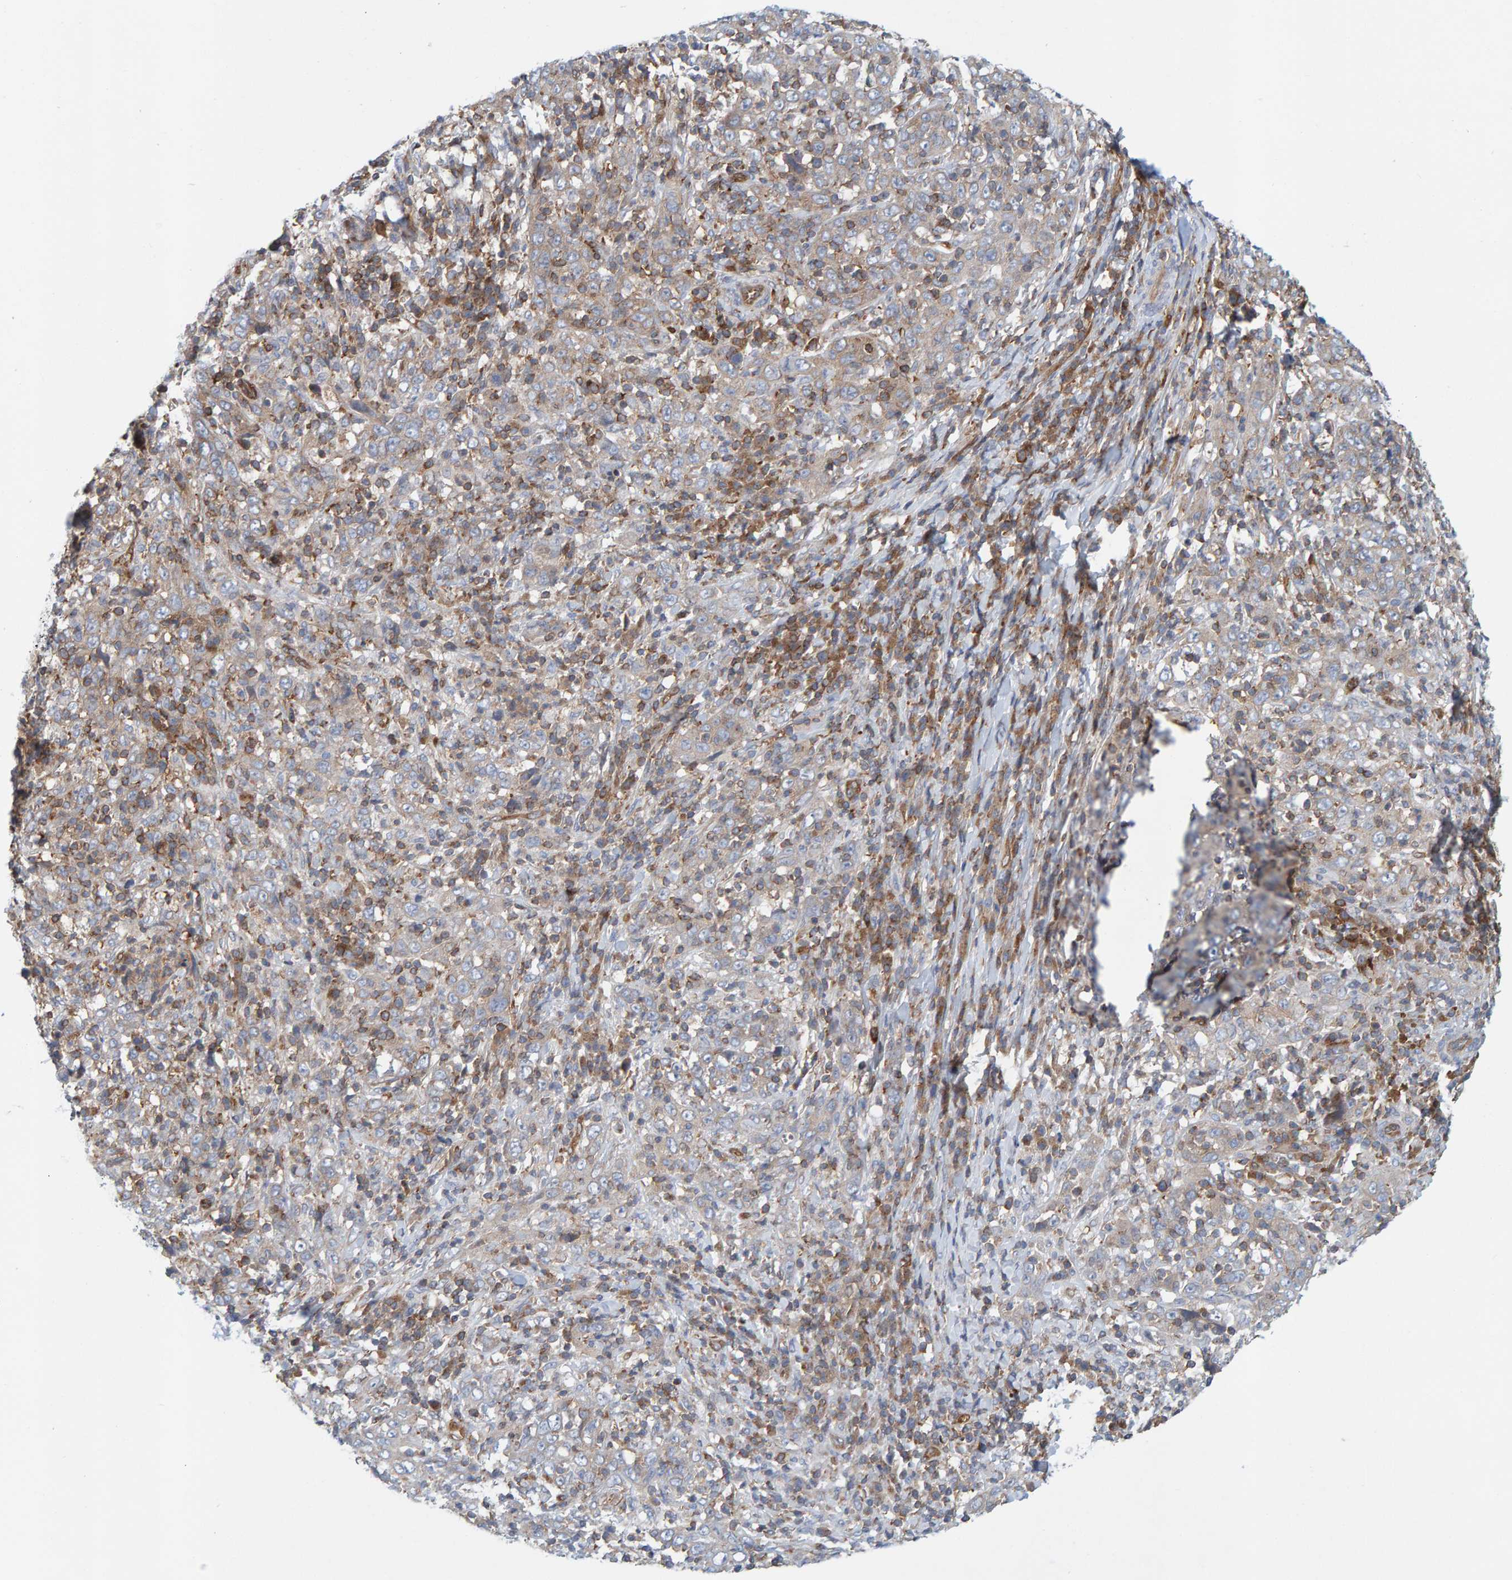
{"staining": {"intensity": "weak", "quantity": ">75%", "location": "cytoplasmic/membranous"}, "tissue": "cervical cancer", "cell_type": "Tumor cells", "image_type": "cancer", "snomed": [{"axis": "morphology", "description": "Squamous cell carcinoma, NOS"}, {"axis": "topography", "description": "Cervix"}], "caption": "Immunohistochemistry of cervical cancer (squamous cell carcinoma) shows low levels of weak cytoplasmic/membranous staining in approximately >75% of tumor cells. (IHC, brightfield microscopy, high magnification).", "gene": "PRKD2", "patient": {"sex": "female", "age": 46}}